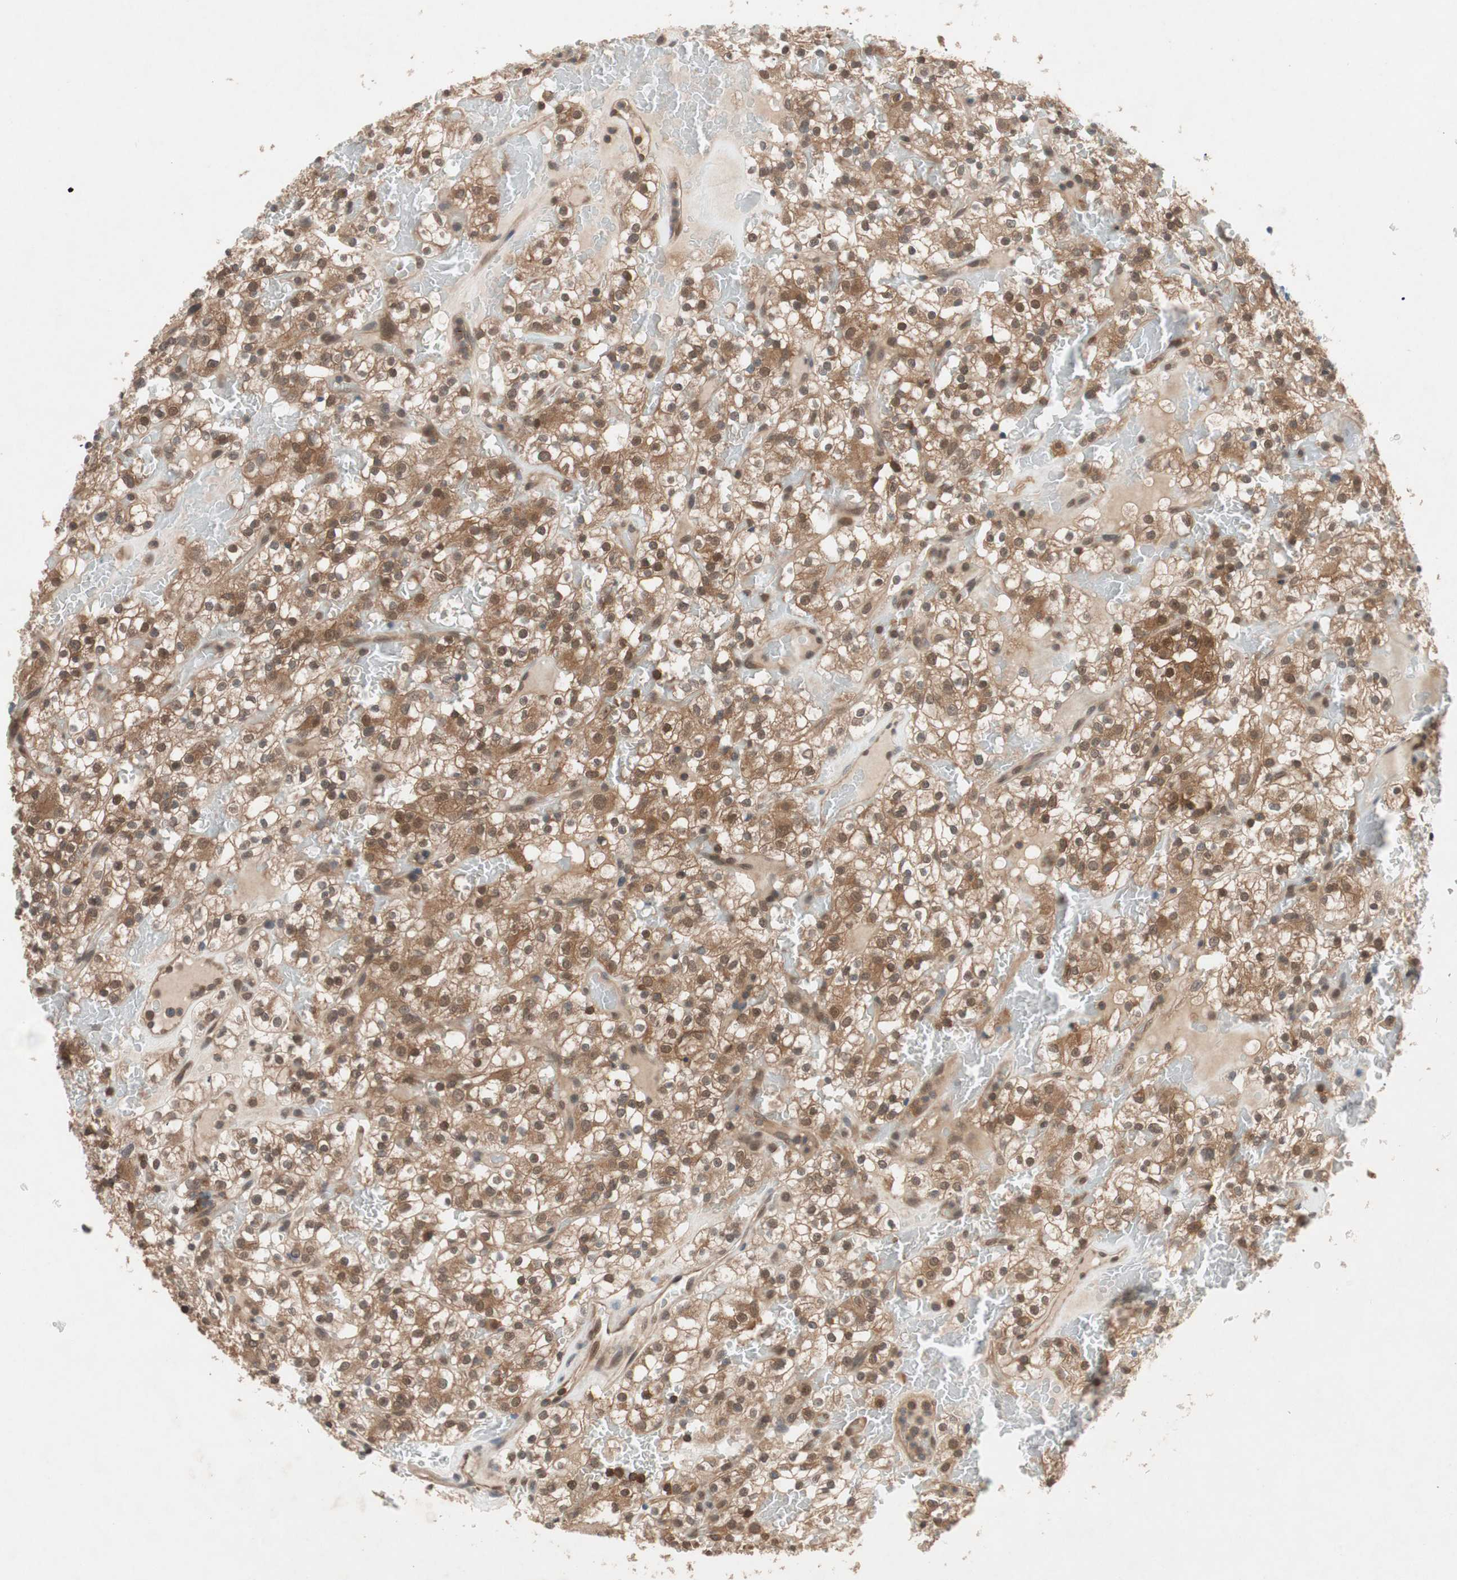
{"staining": {"intensity": "moderate", "quantity": ">75%", "location": "cytoplasmic/membranous"}, "tissue": "renal cancer", "cell_type": "Tumor cells", "image_type": "cancer", "snomed": [{"axis": "morphology", "description": "Normal tissue, NOS"}, {"axis": "morphology", "description": "Adenocarcinoma, NOS"}, {"axis": "topography", "description": "Kidney"}], "caption": "Human adenocarcinoma (renal) stained for a protein (brown) reveals moderate cytoplasmic/membranous positive positivity in about >75% of tumor cells.", "gene": "GALT", "patient": {"sex": "female", "age": 72}}